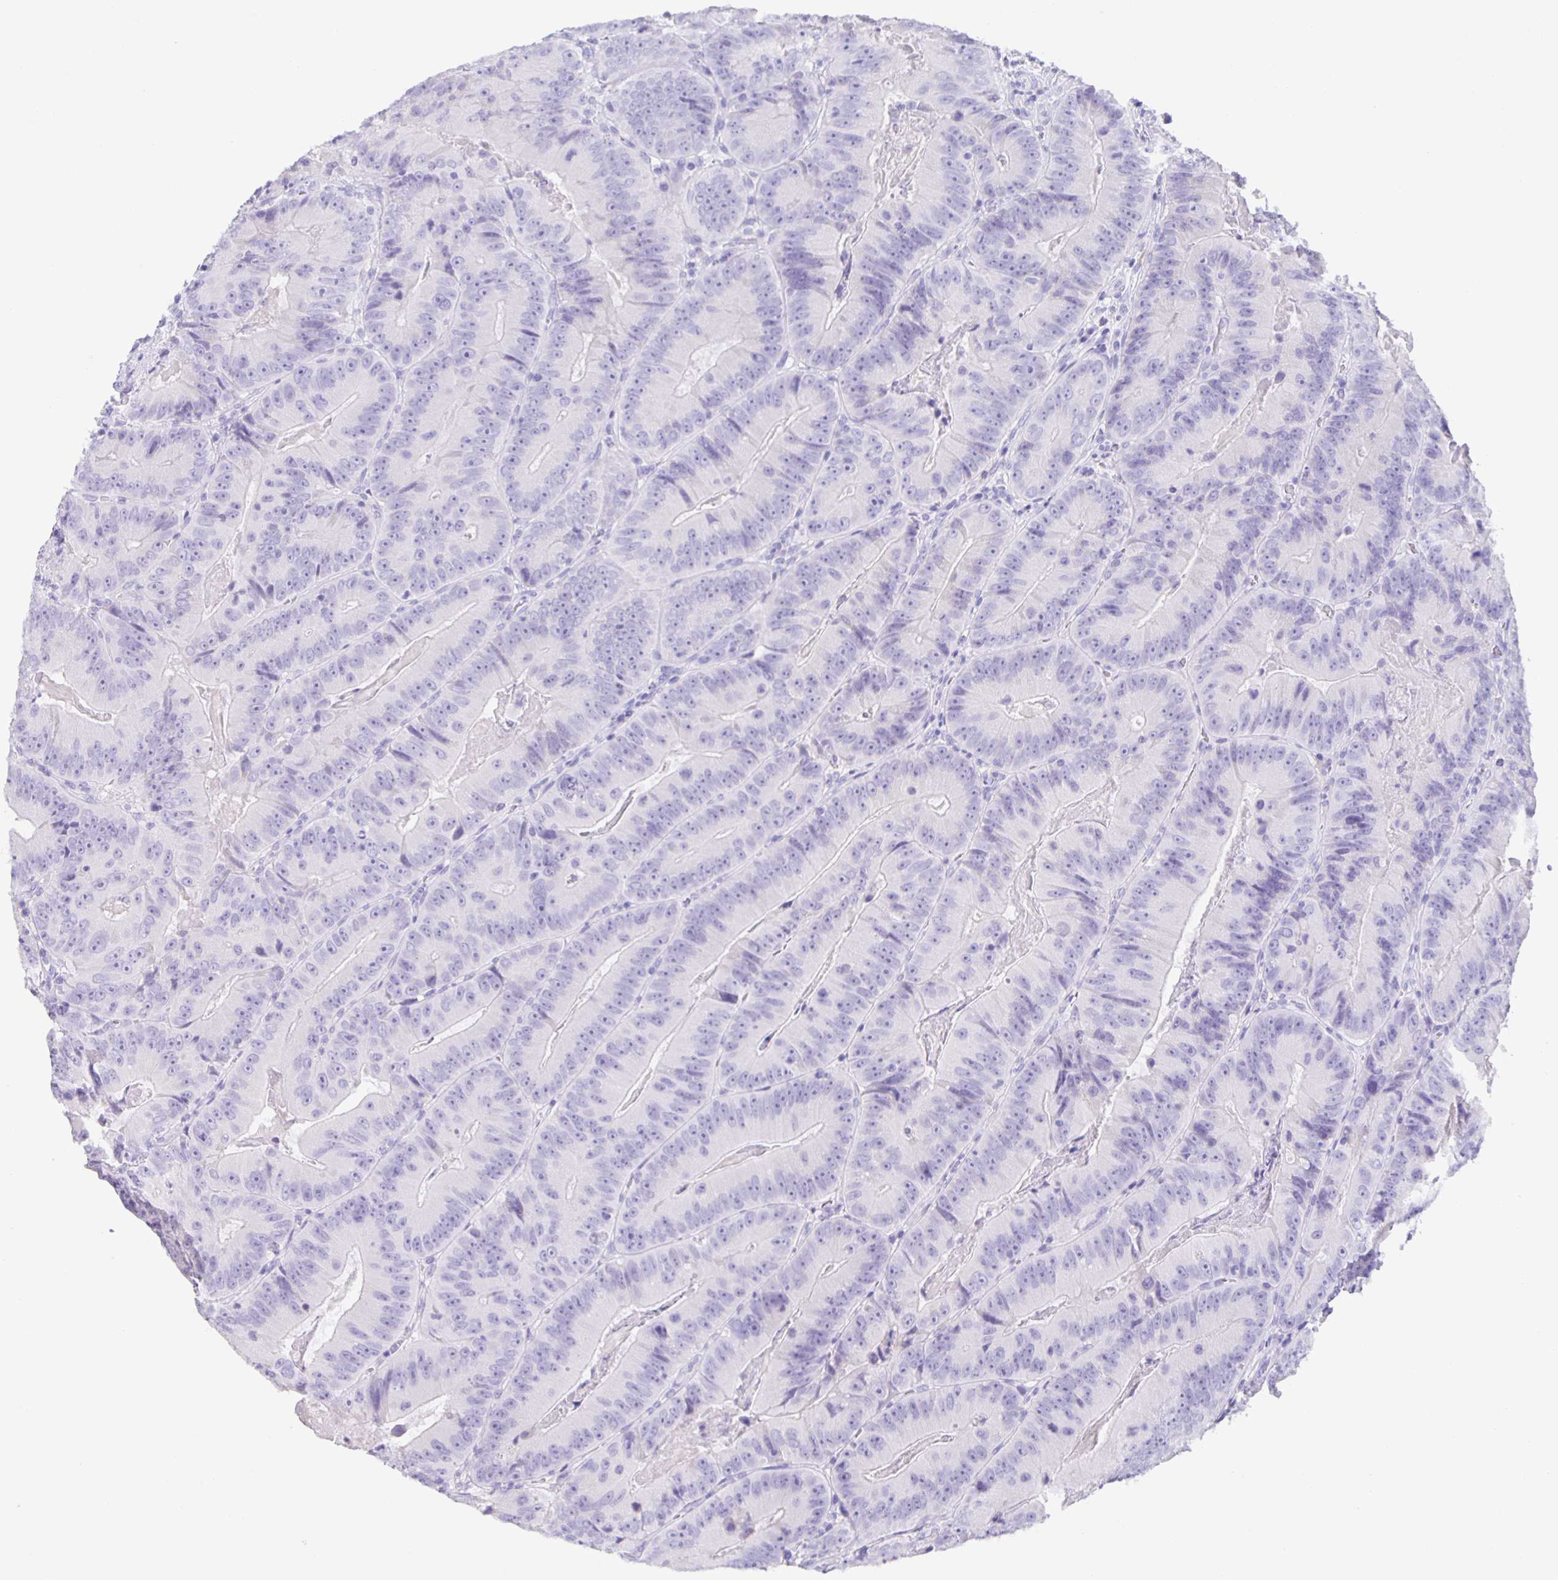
{"staining": {"intensity": "negative", "quantity": "none", "location": "none"}, "tissue": "colorectal cancer", "cell_type": "Tumor cells", "image_type": "cancer", "snomed": [{"axis": "morphology", "description": "Adenocarcinoma, NOS"}, {"axis": "topography", "description": "Colon"}], "caption": "Micrograph shows no significant protein staining in tumor cells of colorectal cancer (adenocarcinoma).", "gene": "GUCA2A", "patient": {"sex": "female", "age": 86}}